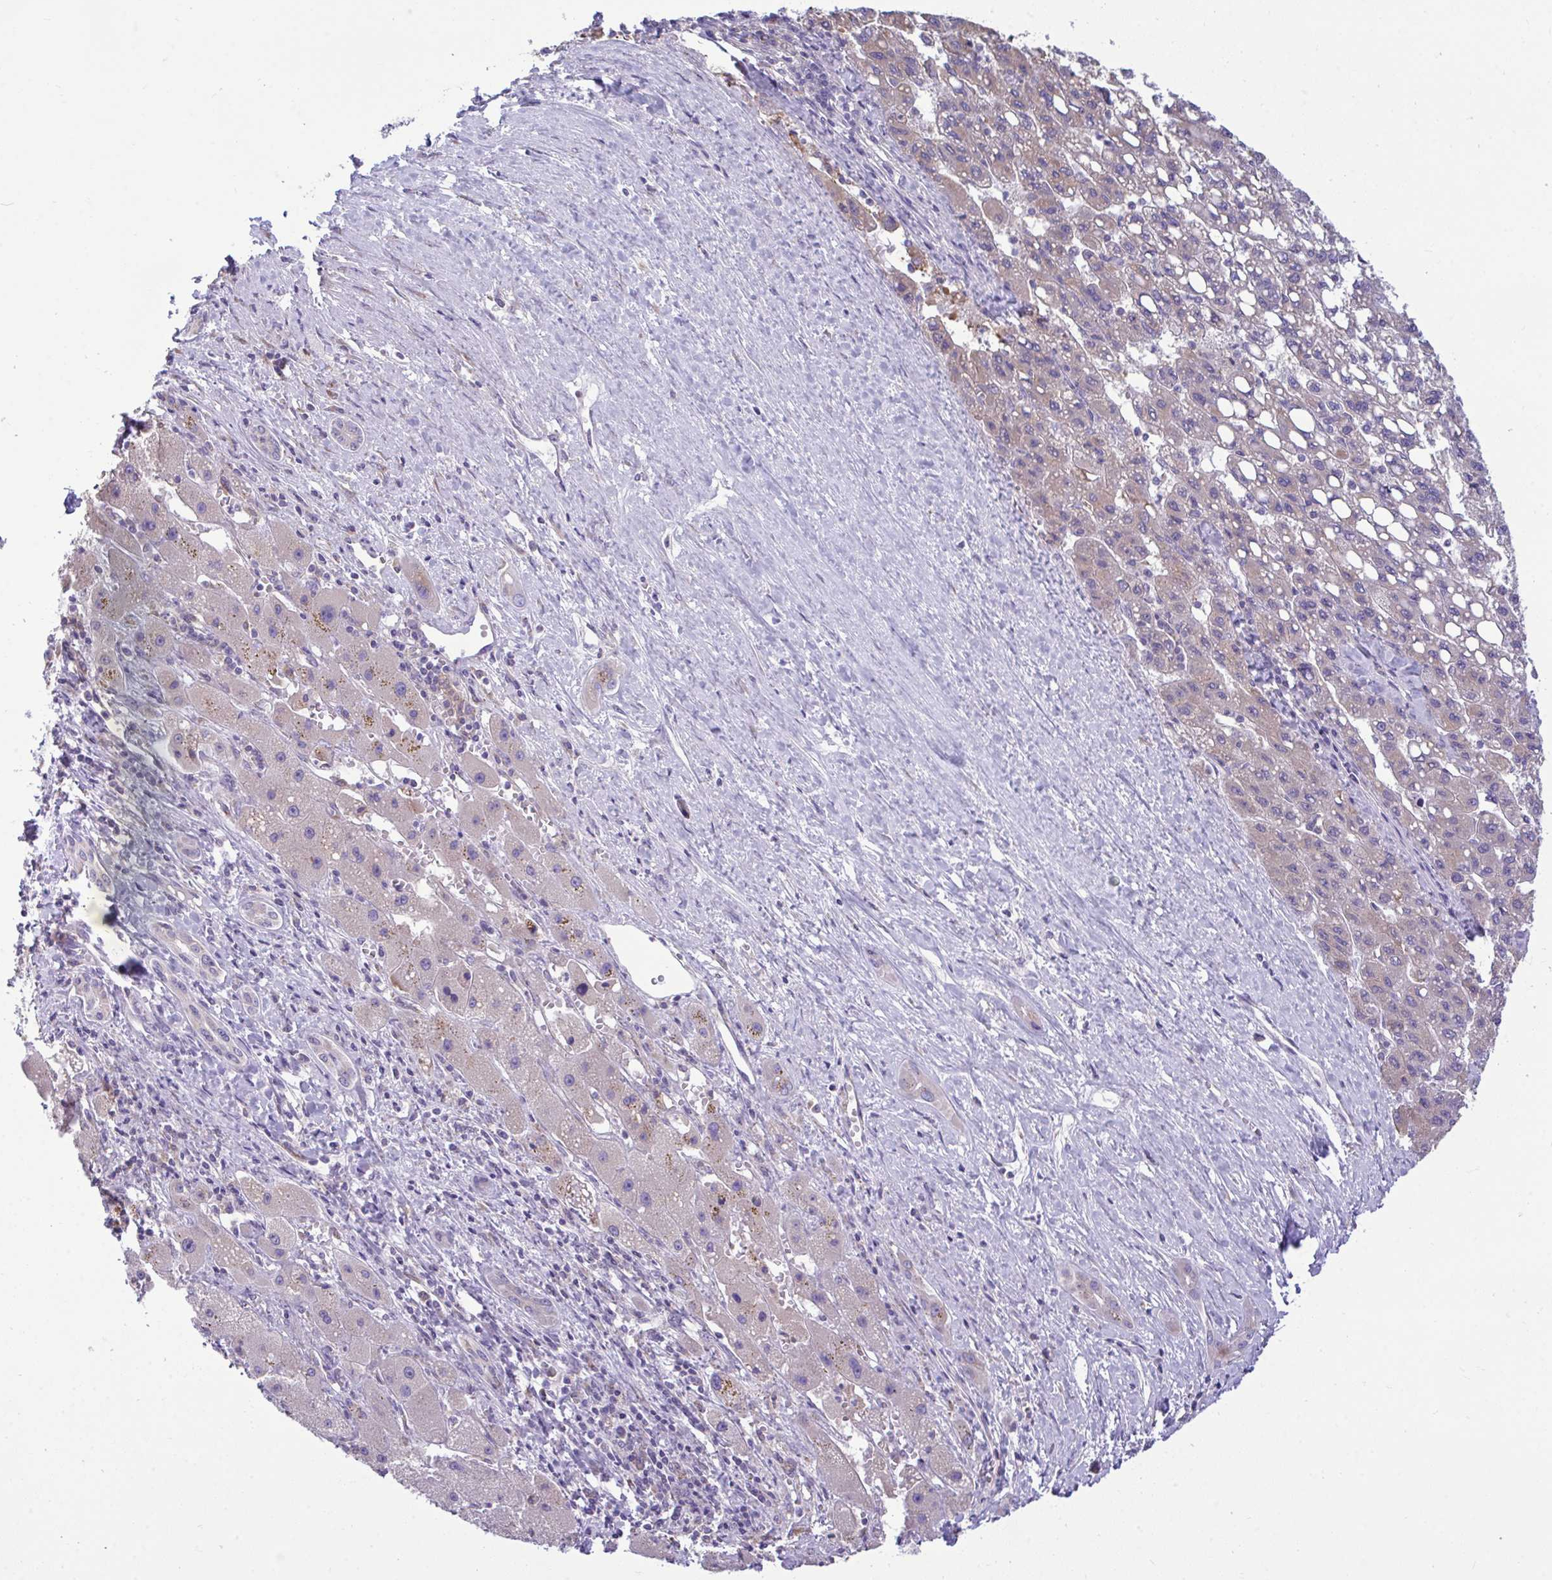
{"staining": {"intensity": "weak", "quantity": "<25%", "location": "cytoplasmic/membranous"}, "tissue": "liver cancer", "cell_type": "Tumor cells", "image_type": "cancer", "snomed": [{"axis": "morphology", "description": "Carcinoma, Hepatocellular, NOS"}, {"axis": "topography", "description": "Liver"}], "caption": "The image demonstrates no significant positivity in tumor cells of hepatocellular carcinoma (liver).", "gene": "PIGK", "patient": {"sex": "female", "age": 82}}